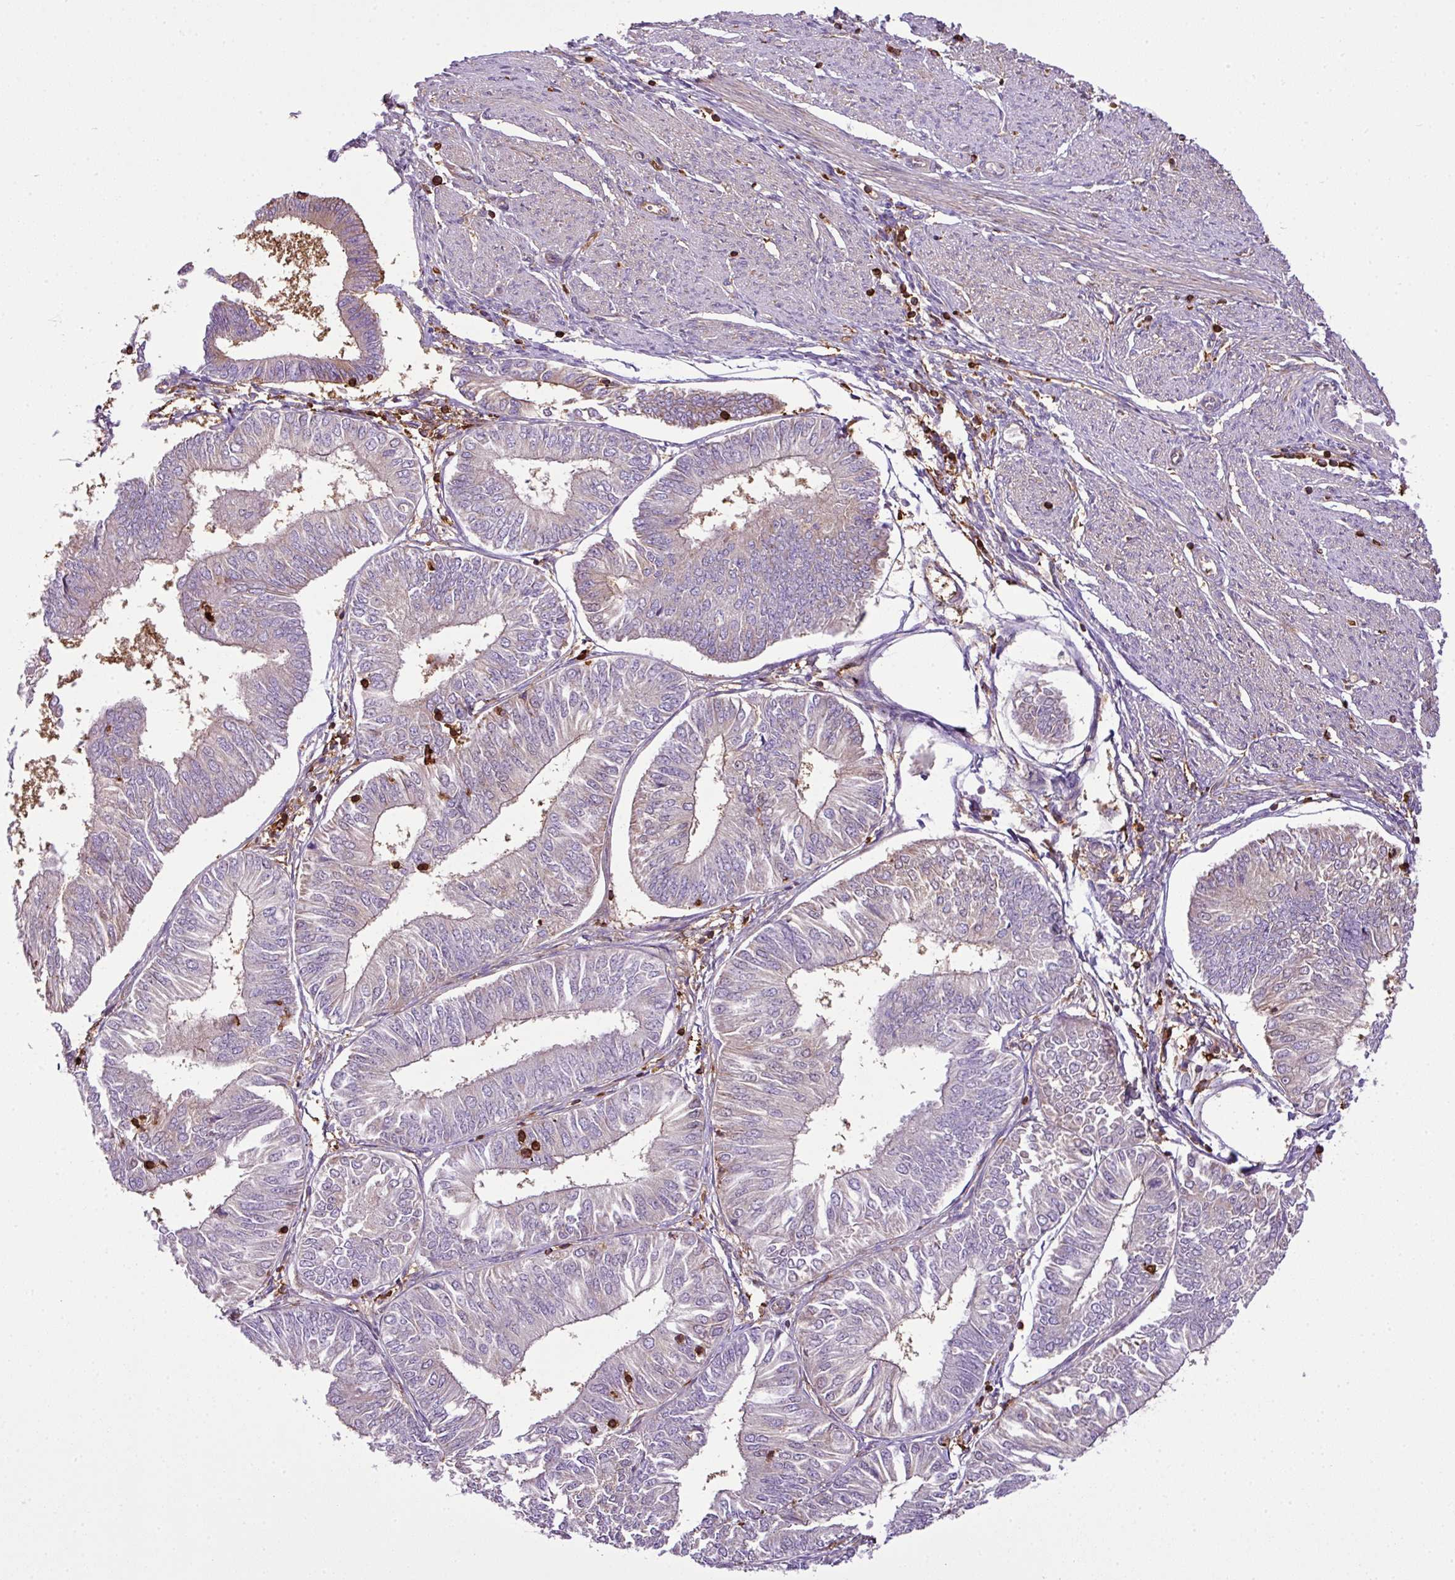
{"staining": {"intensity": "negative", "quantity": "none", "location": "none"}, "tissue": "endometrial cancer", "cell_type": "Tumor cells", "image_type": "cancer", "snomed": [{"axis": "morphology", "description": "Adenocarcinoma, NOS"}, {"axis": "topography", "description": "Endometrium"}], "caption": "Immunohistochemistry (IHC) of endometrial cancer exhibits no expression in tumor cells. Brightfield microscopy of IHC stained with DAB (3,3'-diaminobenzidine) (brown) and hematoxylin (blue), captured at high magnification.", "gene": "PGAP6", "patient": {"sex": "female", "age": 58}}